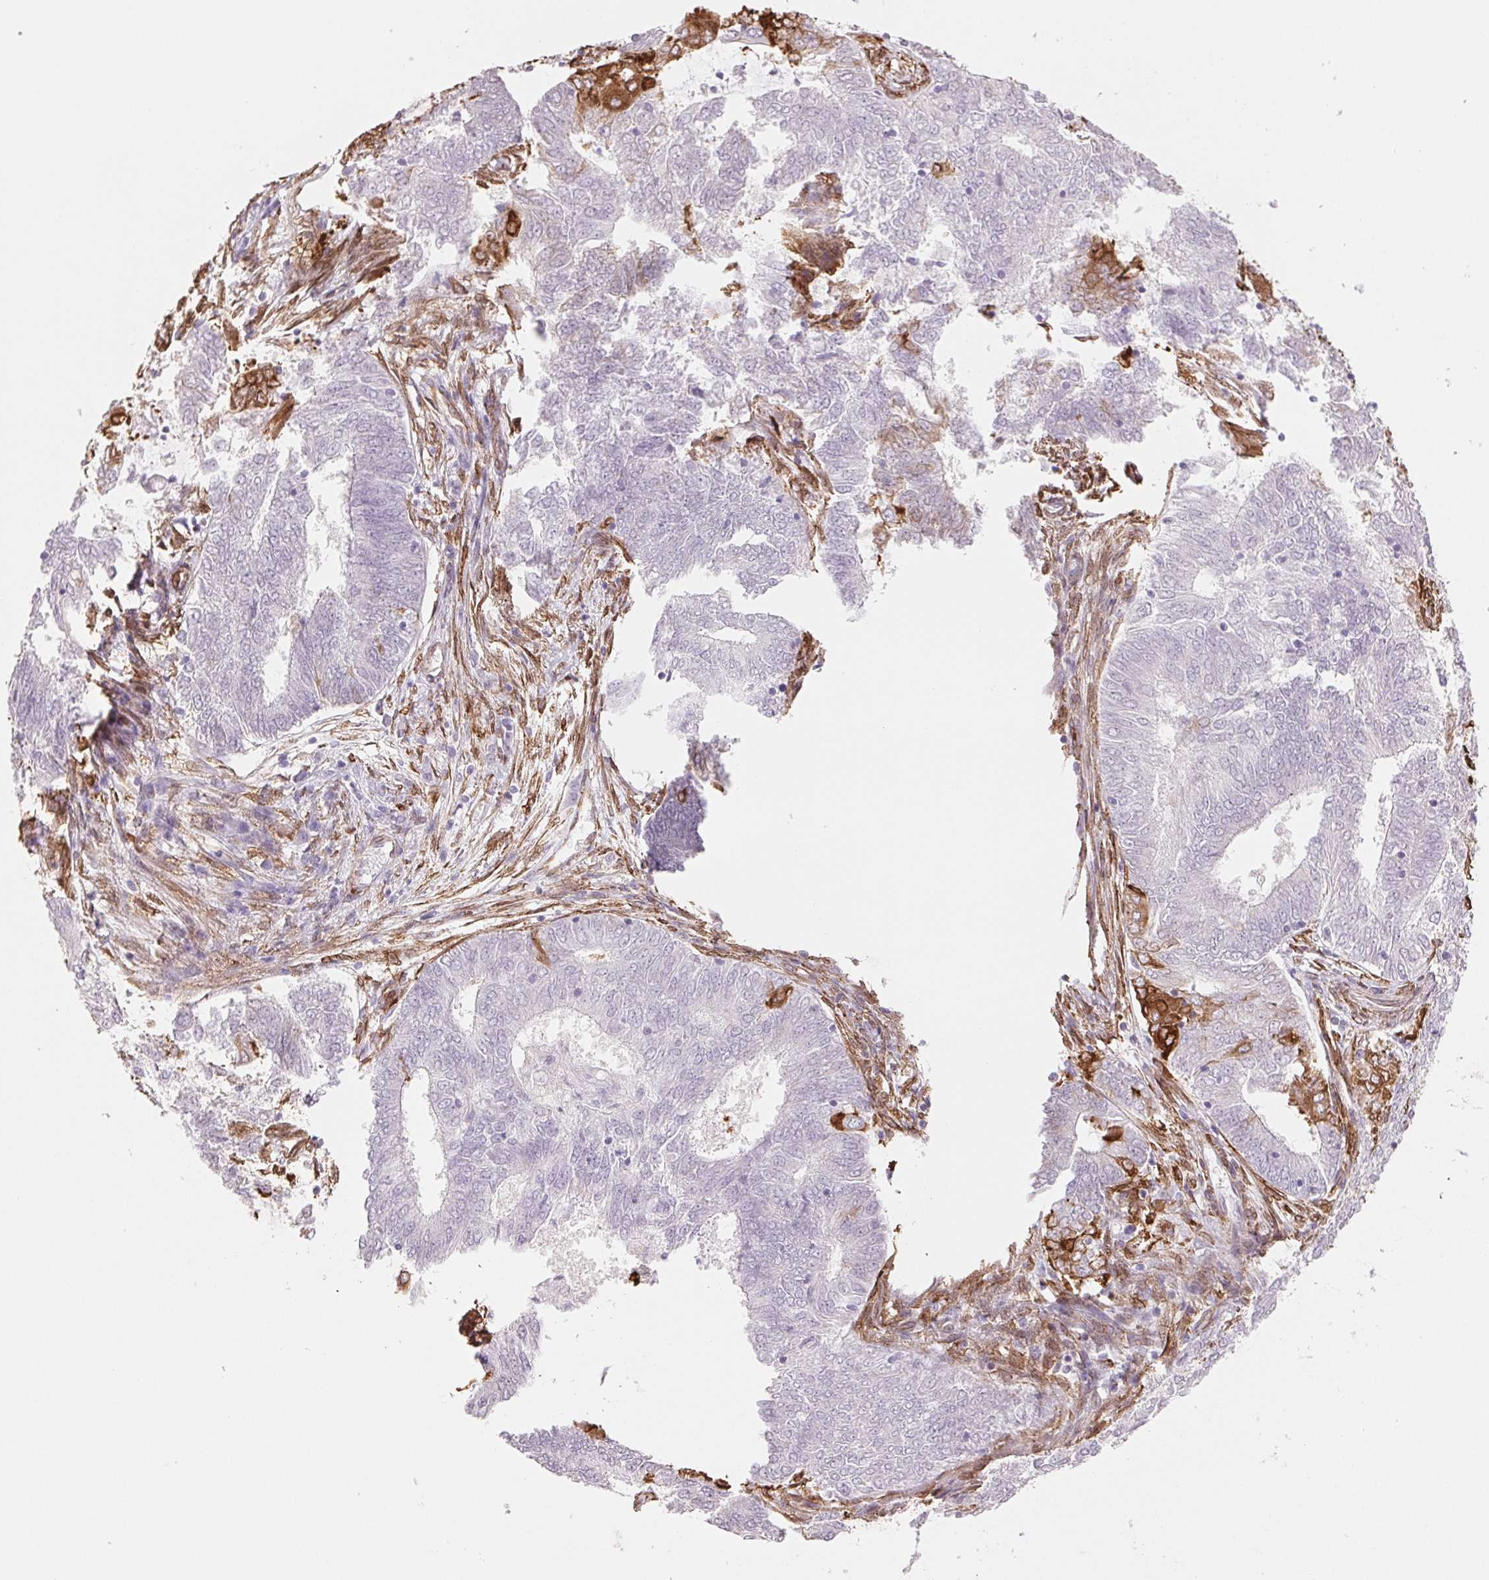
{"staining": {"intensity": "strong", "quantity": "<25%", "location": "cytoplasmic/membranous"}, "tissue": "endometrial cancer", "cell_type": "Tumor cells", "image_type": "cancer", "snomed": [{"axis": "morphology", "description": "Adenocarcinoma, NOS"}, {"axis": "topography", "description": "Endometrium"}], "caption": "The image displays a brown stain indicating the presence of a protein in the cytoplasmic/membranous of tumor cells in endometrial adenocarcinoma.", "gene": "FKBP10", "patient": {"sex": "female", "age": 62}}